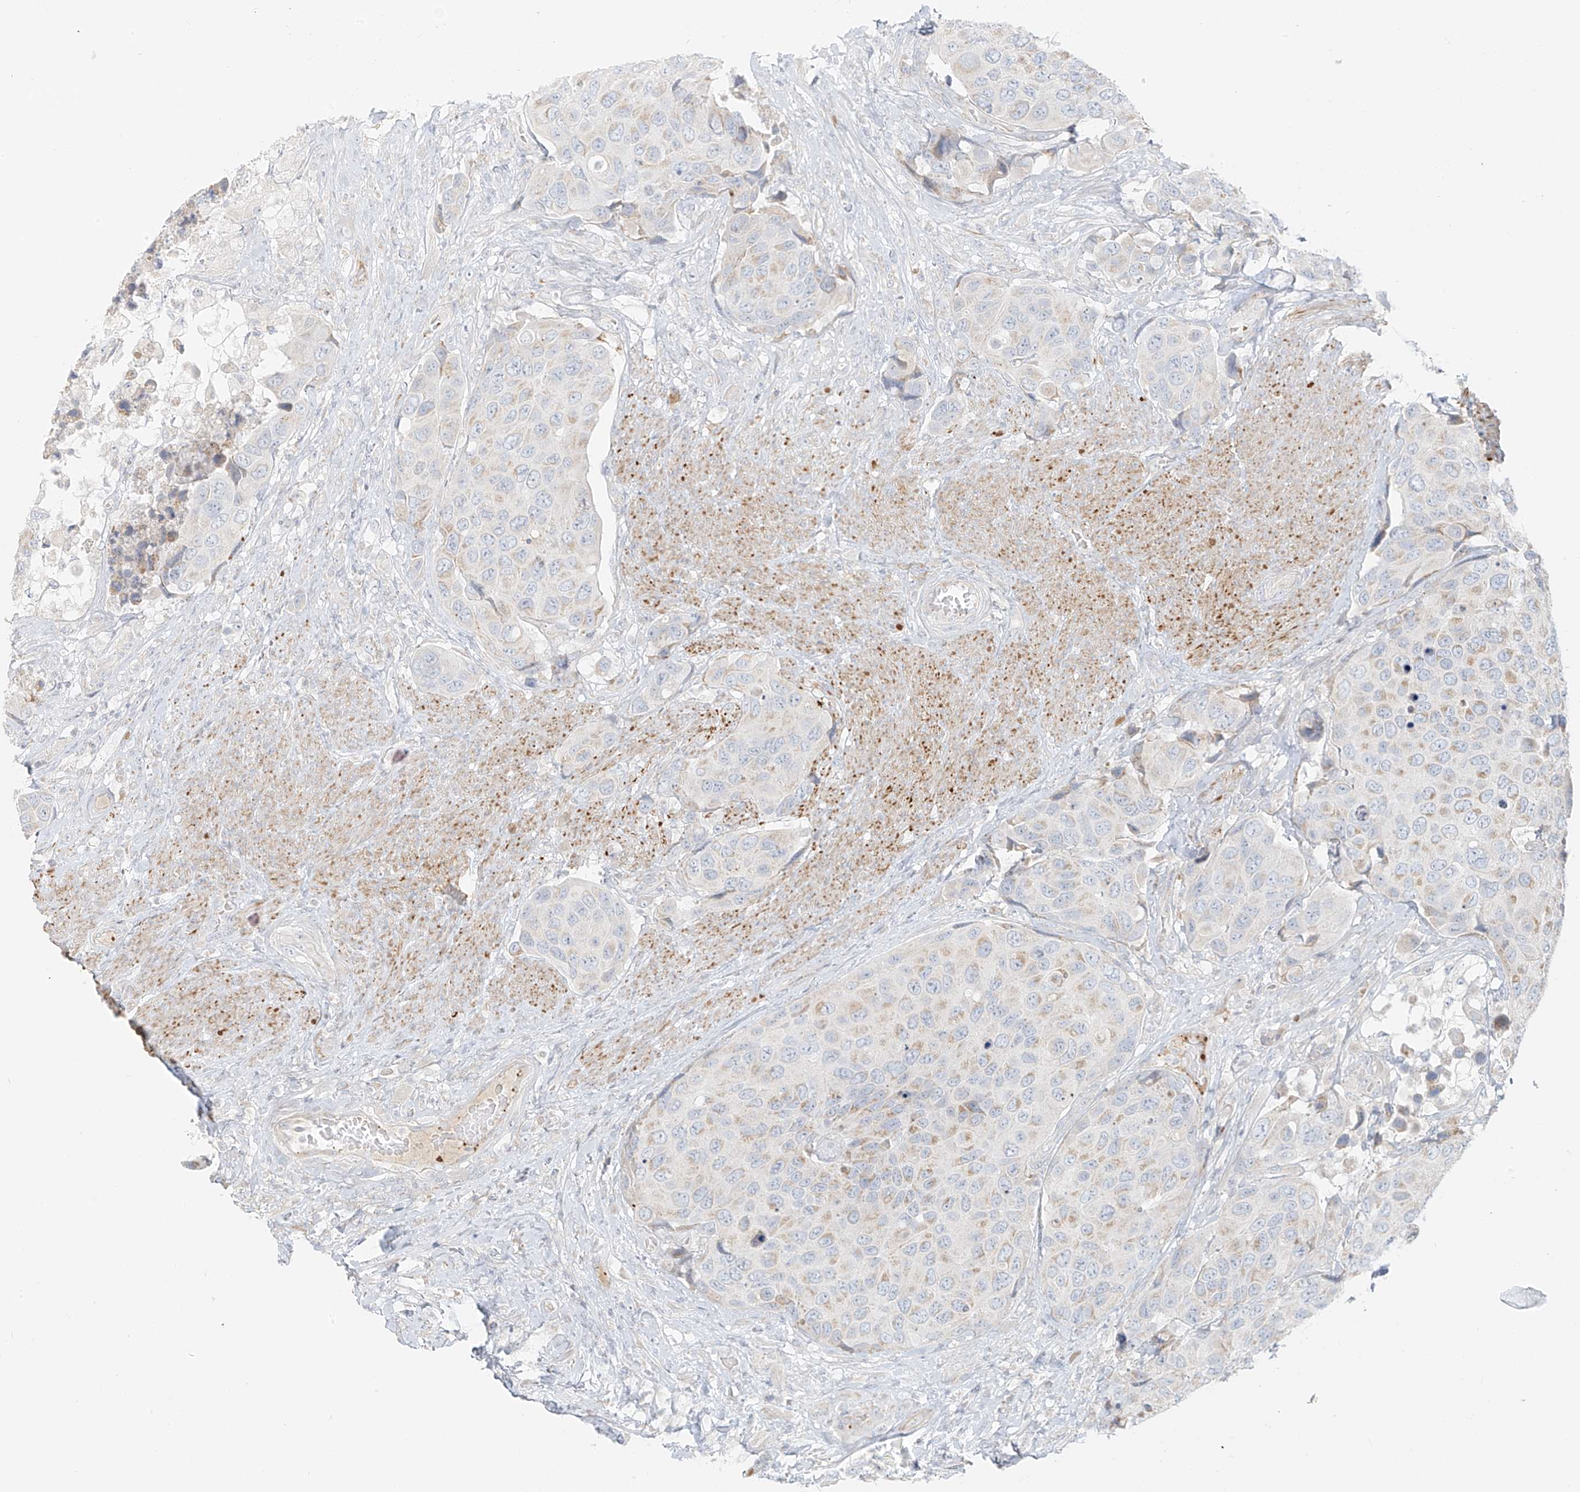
{"staining": {"intensity": "negative", "quantity": "none", "location": "none"}, "tissue": "urothelial cancer", "cell_type": "Tumor cells", "image_type": "cancer", "snomed": [{"axis": "morphology", "description": "Urothelial carcinoma, High grade"}, {"axis": "topography", "description": "Urinary bladder"}], "caption": "An IHC micrograph of urothelial carcinoma (high-grade) is shown. There is no staining in tumor cells of urothelial carcinoma (high-grade).", "gene": "UST", "patient": {"sex": "male", "age": 74}}